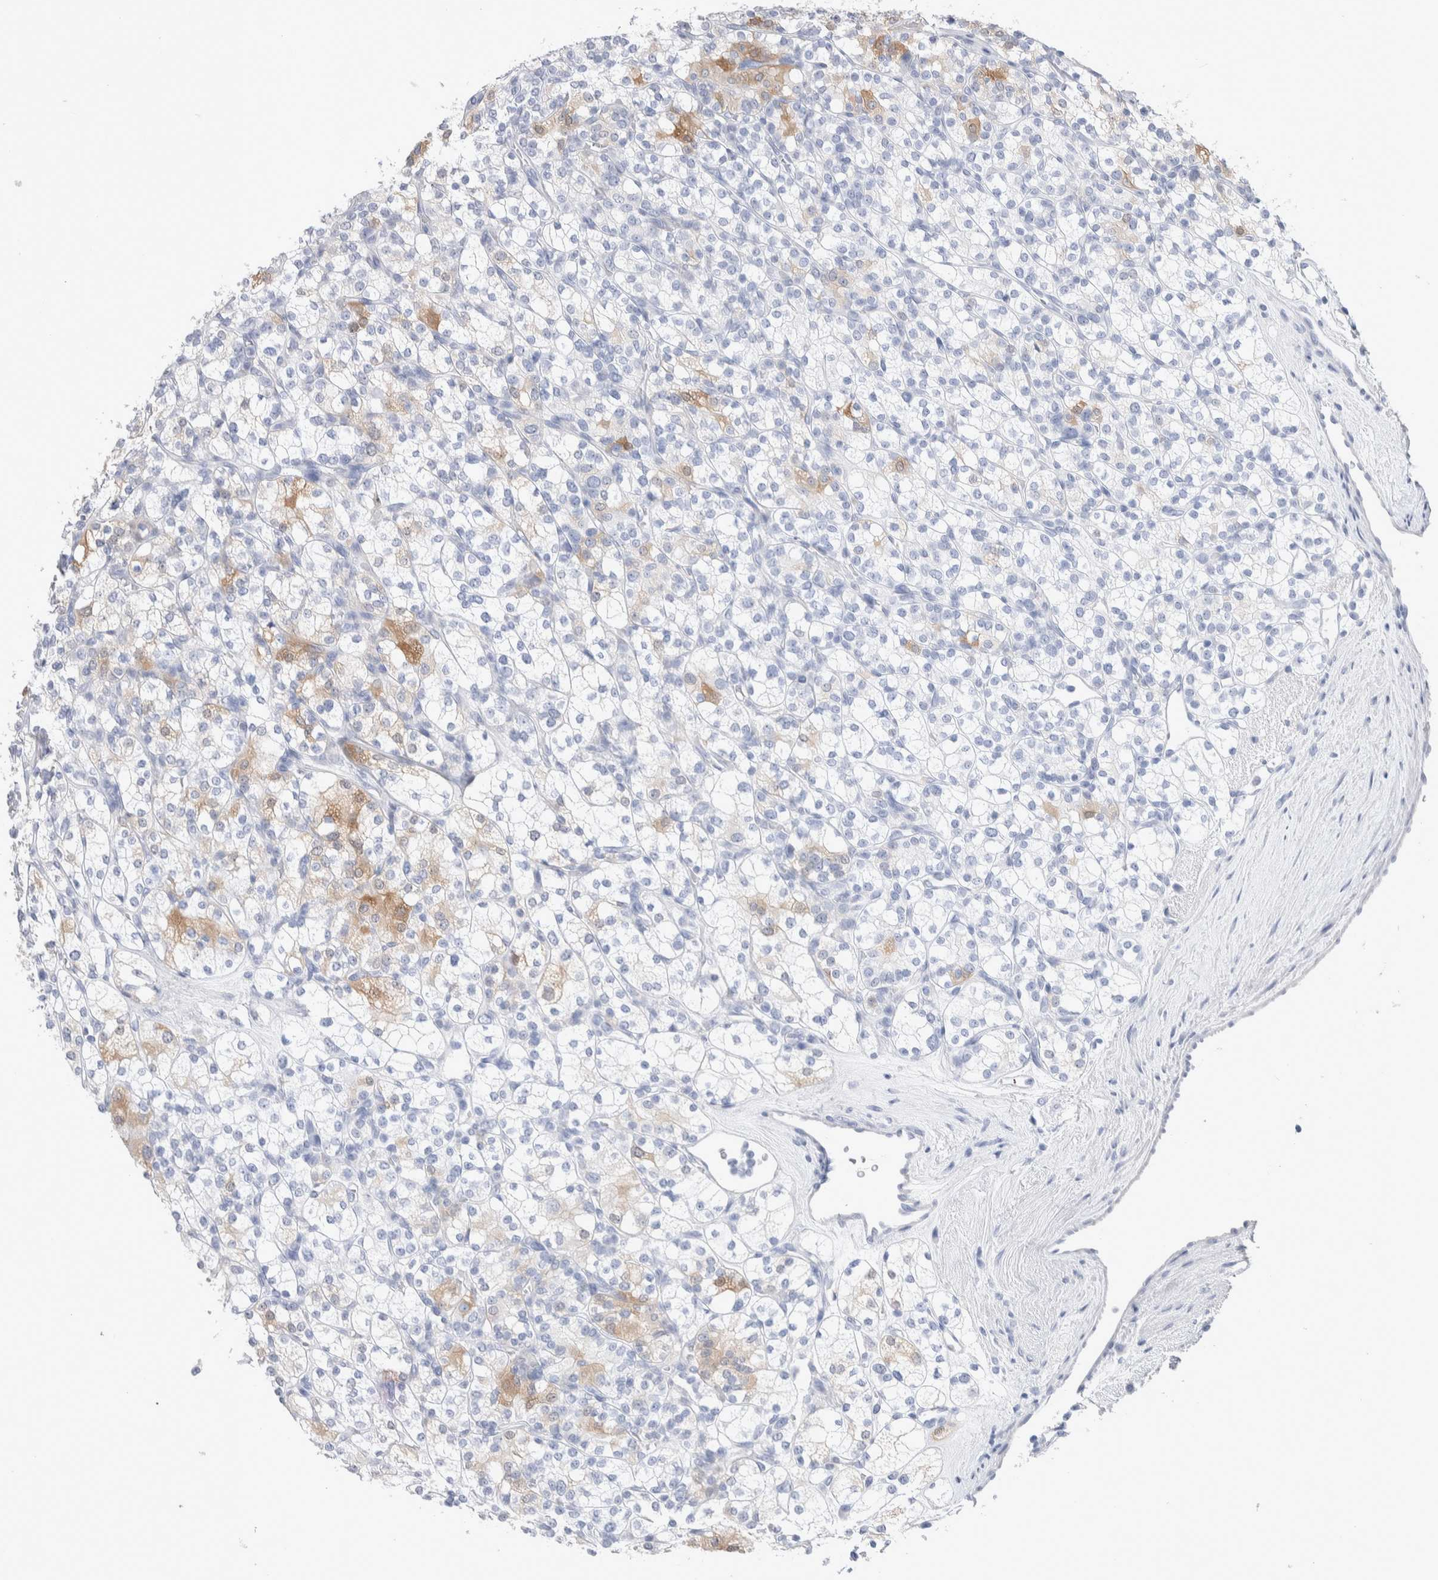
{"staining": {"intensity": "moderate", "quantity": "<25%", "location": "cytoplasmic/membranous"}, "tissue": "renal cancer", "cell_type": "Tumor cells", "image_type": "cancer", "snomed": [{"axis": "morphology", "description": "Adenocarcinoma, NOS"}, {"axis": "topography", "description": "Kidney"}], "caption": "High-magnification brightfield microscopy of renal adenocarcinoma stained with DAB (3,3'-diaminobenzidine) (brown) and counterstained with hematoxylin (blue). tumor cells exhibit moderate cytoplasmic/membranous expression is appreciated in approximately<25% of cells.", "gene": "GDA", "patient": {"sex": "male", "age": 77}}